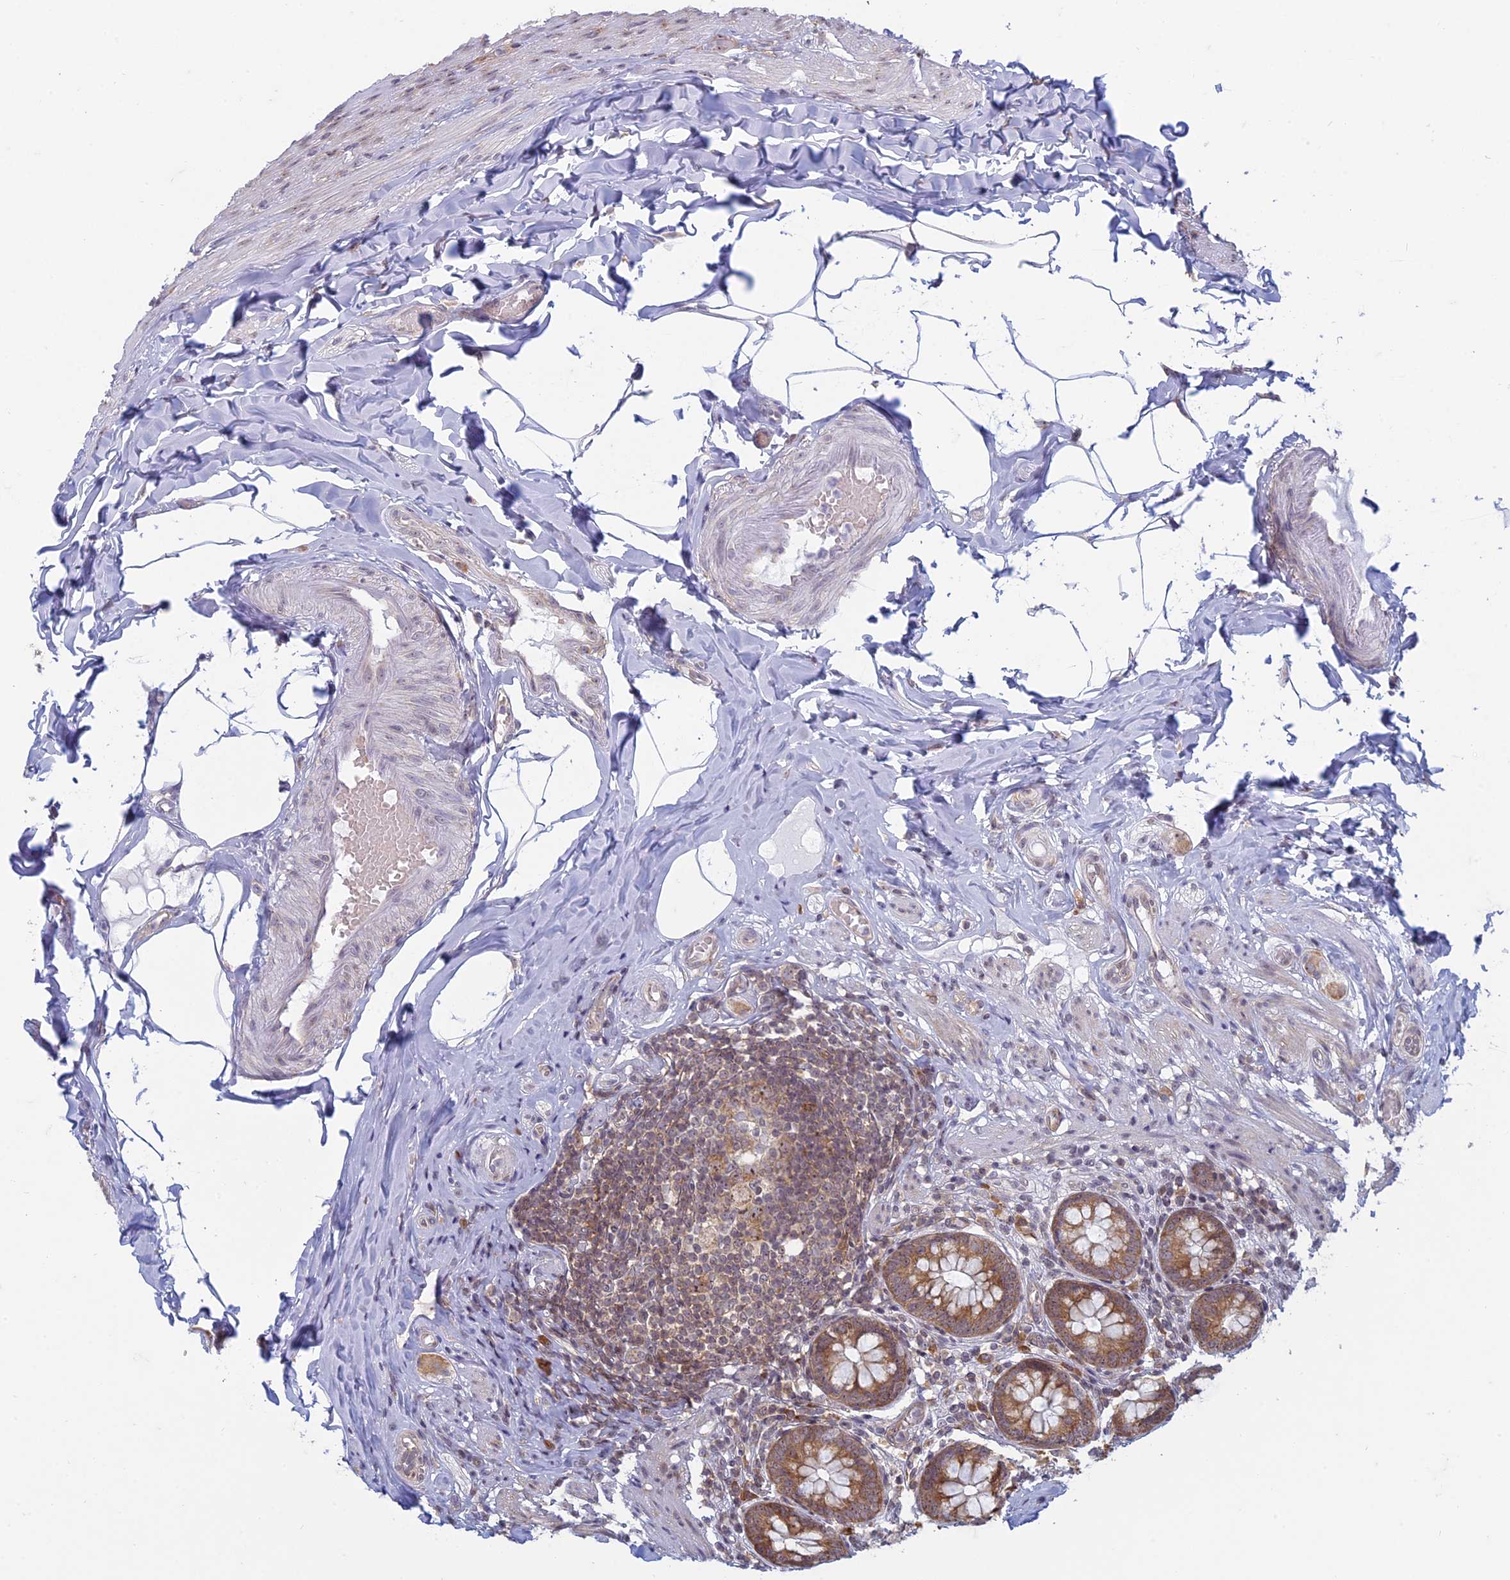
{"staining": {"intensity": "moderate", "quantity": ">75%", "location": "cytoplasmic/membranous,nuclear"}, "tissue": "appendix", "cell_type": "Glandular cells", "image_type": "normal", "snomed": [{"axis": "morphology", "description": "Normal tissue, NOS"}, {"axis": "topography", "description": "Appendix"}], "caption": "Immunohistochemistry (IHC) staining of normal appendix, which reveals medium levels of moderate cytoplasmic/membranous,nuclear expression in about >75% of glandular cells indicating moderate cytoplasmic/membranous,nuclear protein expression. The staining was performed using DAB (brown) for protein detection and nuclei were counterstained in hematoxylin (blue).", "gene": "RPS19BP1", "patient": {"sex": "male", "age": 55}}